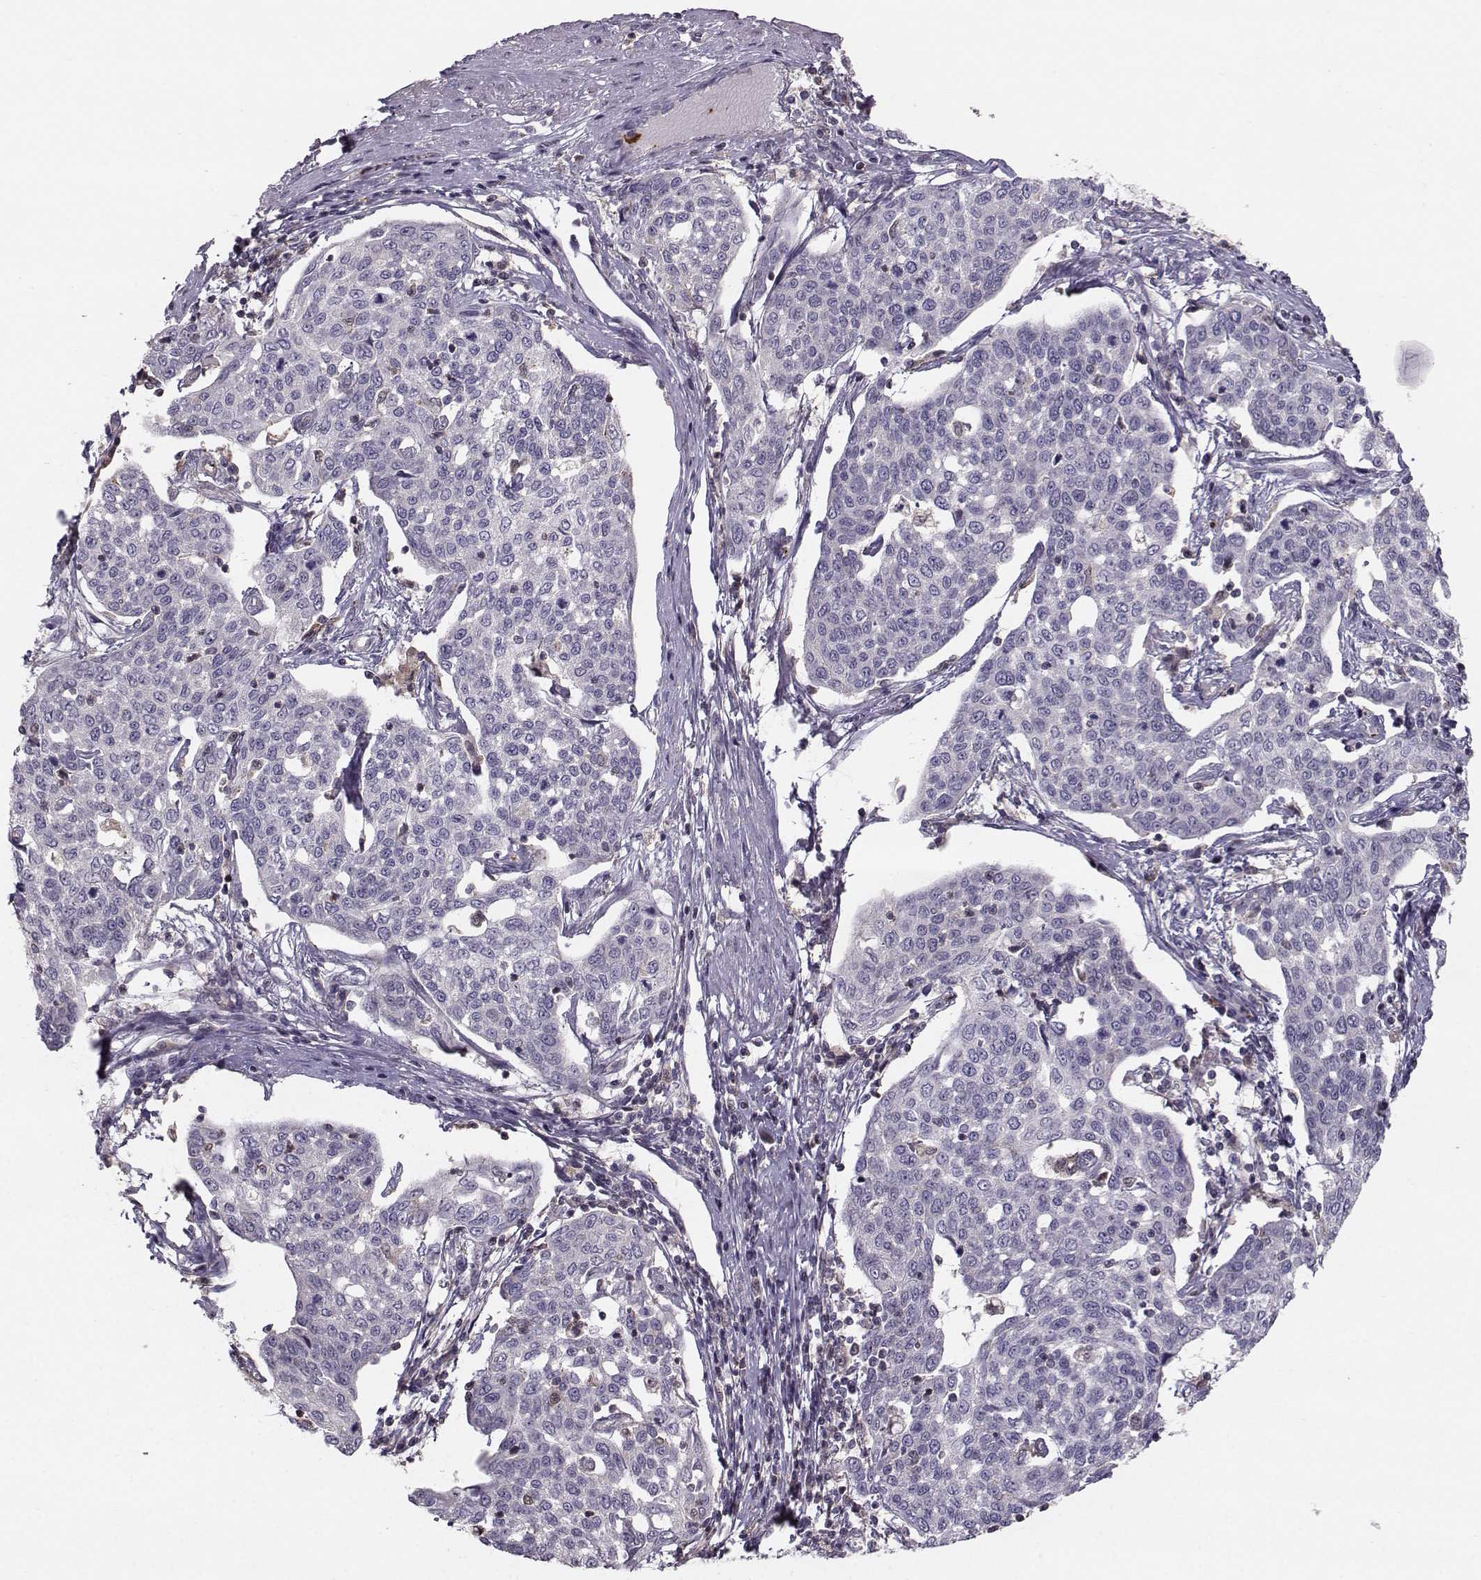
{"staining": {"intensity": "negative", "quantity": "none", "location": "none"}, "tissue": "cervical cancer", "cell_type": "Tumor cells", "image_type": "cancer", "snomed": [{"axis": "morphology", "description": "Squamous cell carcinoma, NOS"}, {"axis": "topography", "description": "Cervix"}], "caption": "Immunohistochemical staining of cervical squamous cell carcinoma reveals no significant positivity in tumor cells.", "gene": "ASB16", "patient": {"sex": "female", "age": 34}}